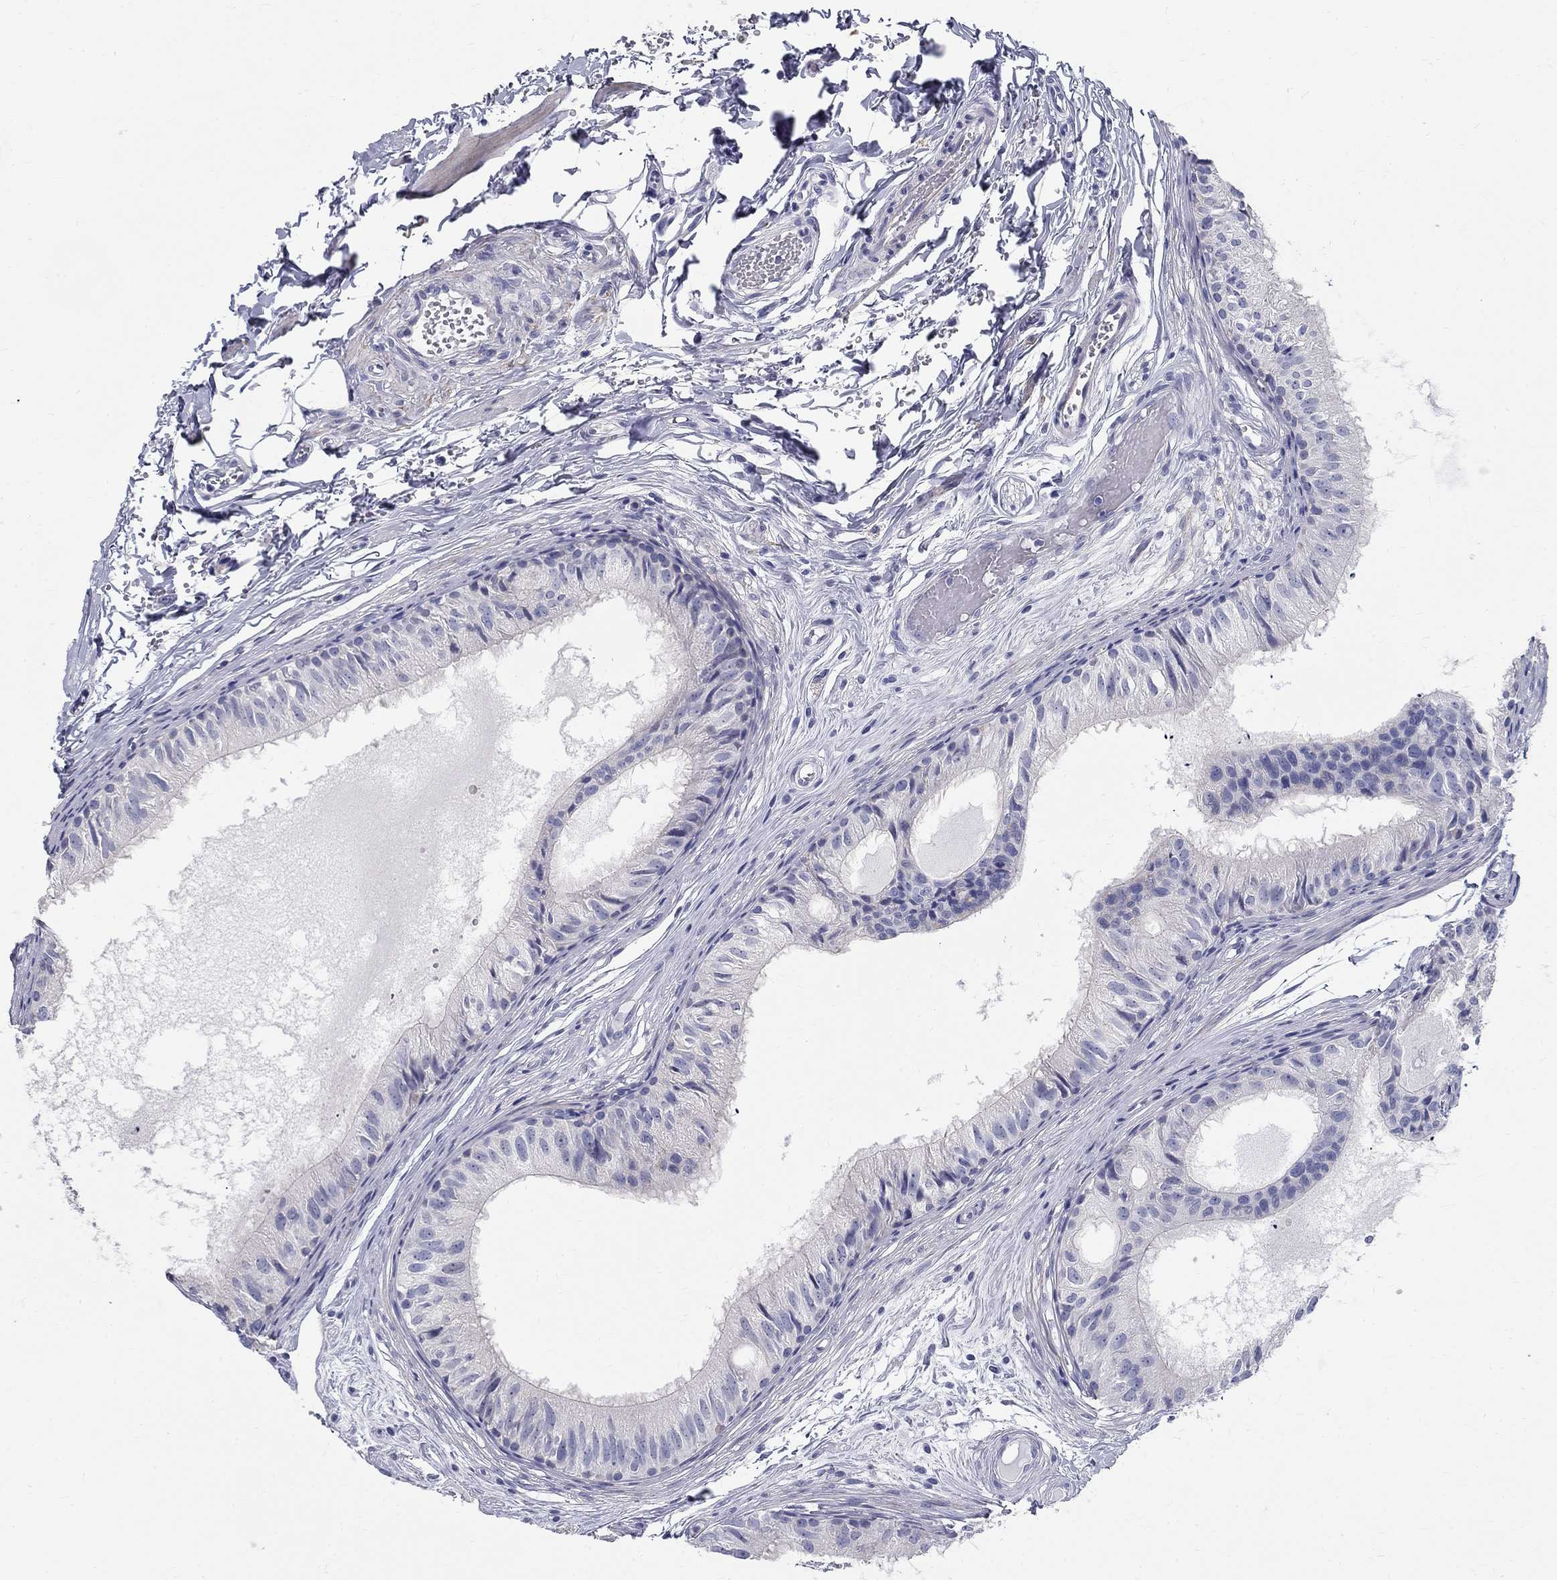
{"staining": {"intensity": "negative", "quantity": "none", "location": "none"}, "tissue": "epididymis", "cell_type": "Glandular cells", "image_type": "normal", "snomed": [{"axis": "morphology", "description": "Normal tissue, NOS"}, {"axis": "topography", "description": "Epididymis"}], "caption": "The photomicrograph shows no significant staining in glandular cells of epididymis.", "gene": "TGM4", "patient": {"sex": "male", "age": 25}}